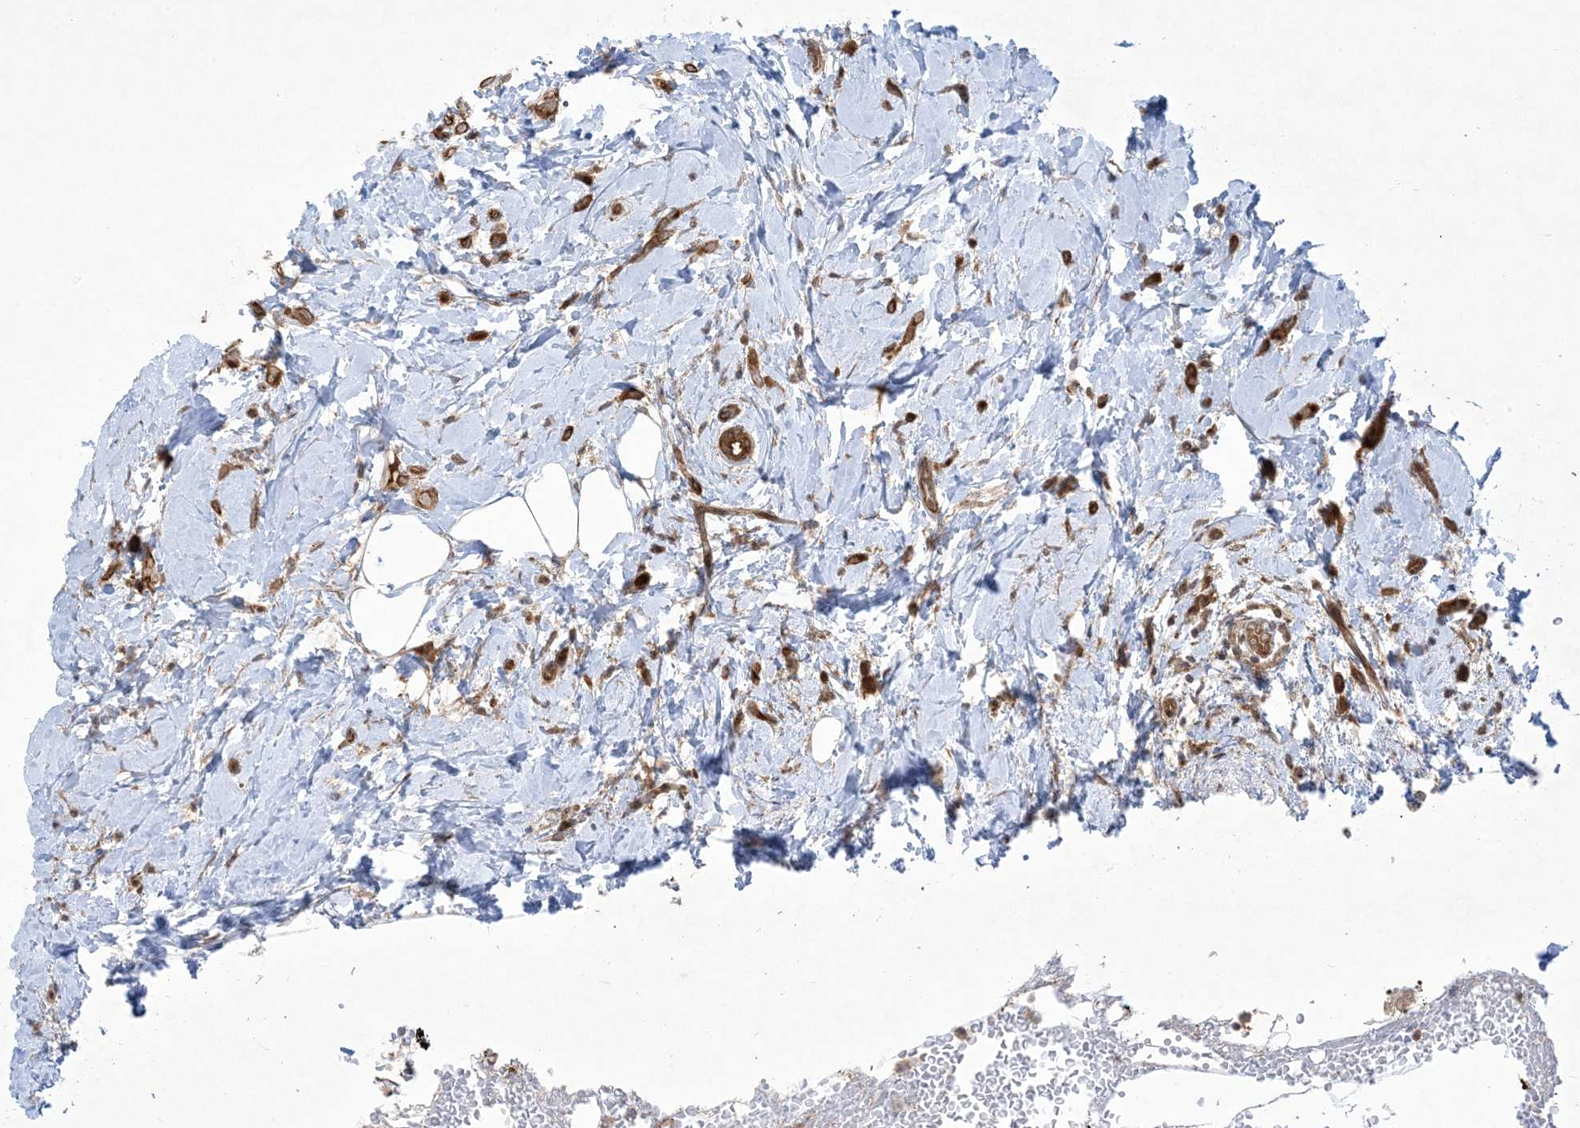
{"staining": {"intensity": "moderate", "quantity": ">75%", "location": "cytoplasmic/membranous,nuclear"}, "tissue": "breast cancer", "cell_type": "Tumor cells", "image_type": "cancer", "snomed": [{"axis": "morphology", "description": "Lobular carcinoma"}, {"axis": "topography", "description": "Breast"}], "caption": "A histopathology image showing moderate cytoplasmic/membranous and nuclear staining in approximately >75% of tumor cells in breast lobular carcinoma, as visualized by brown immunohistochemical staining.", "gene": "SOGA3", "patient": {"sex": "female", "age": 47}}